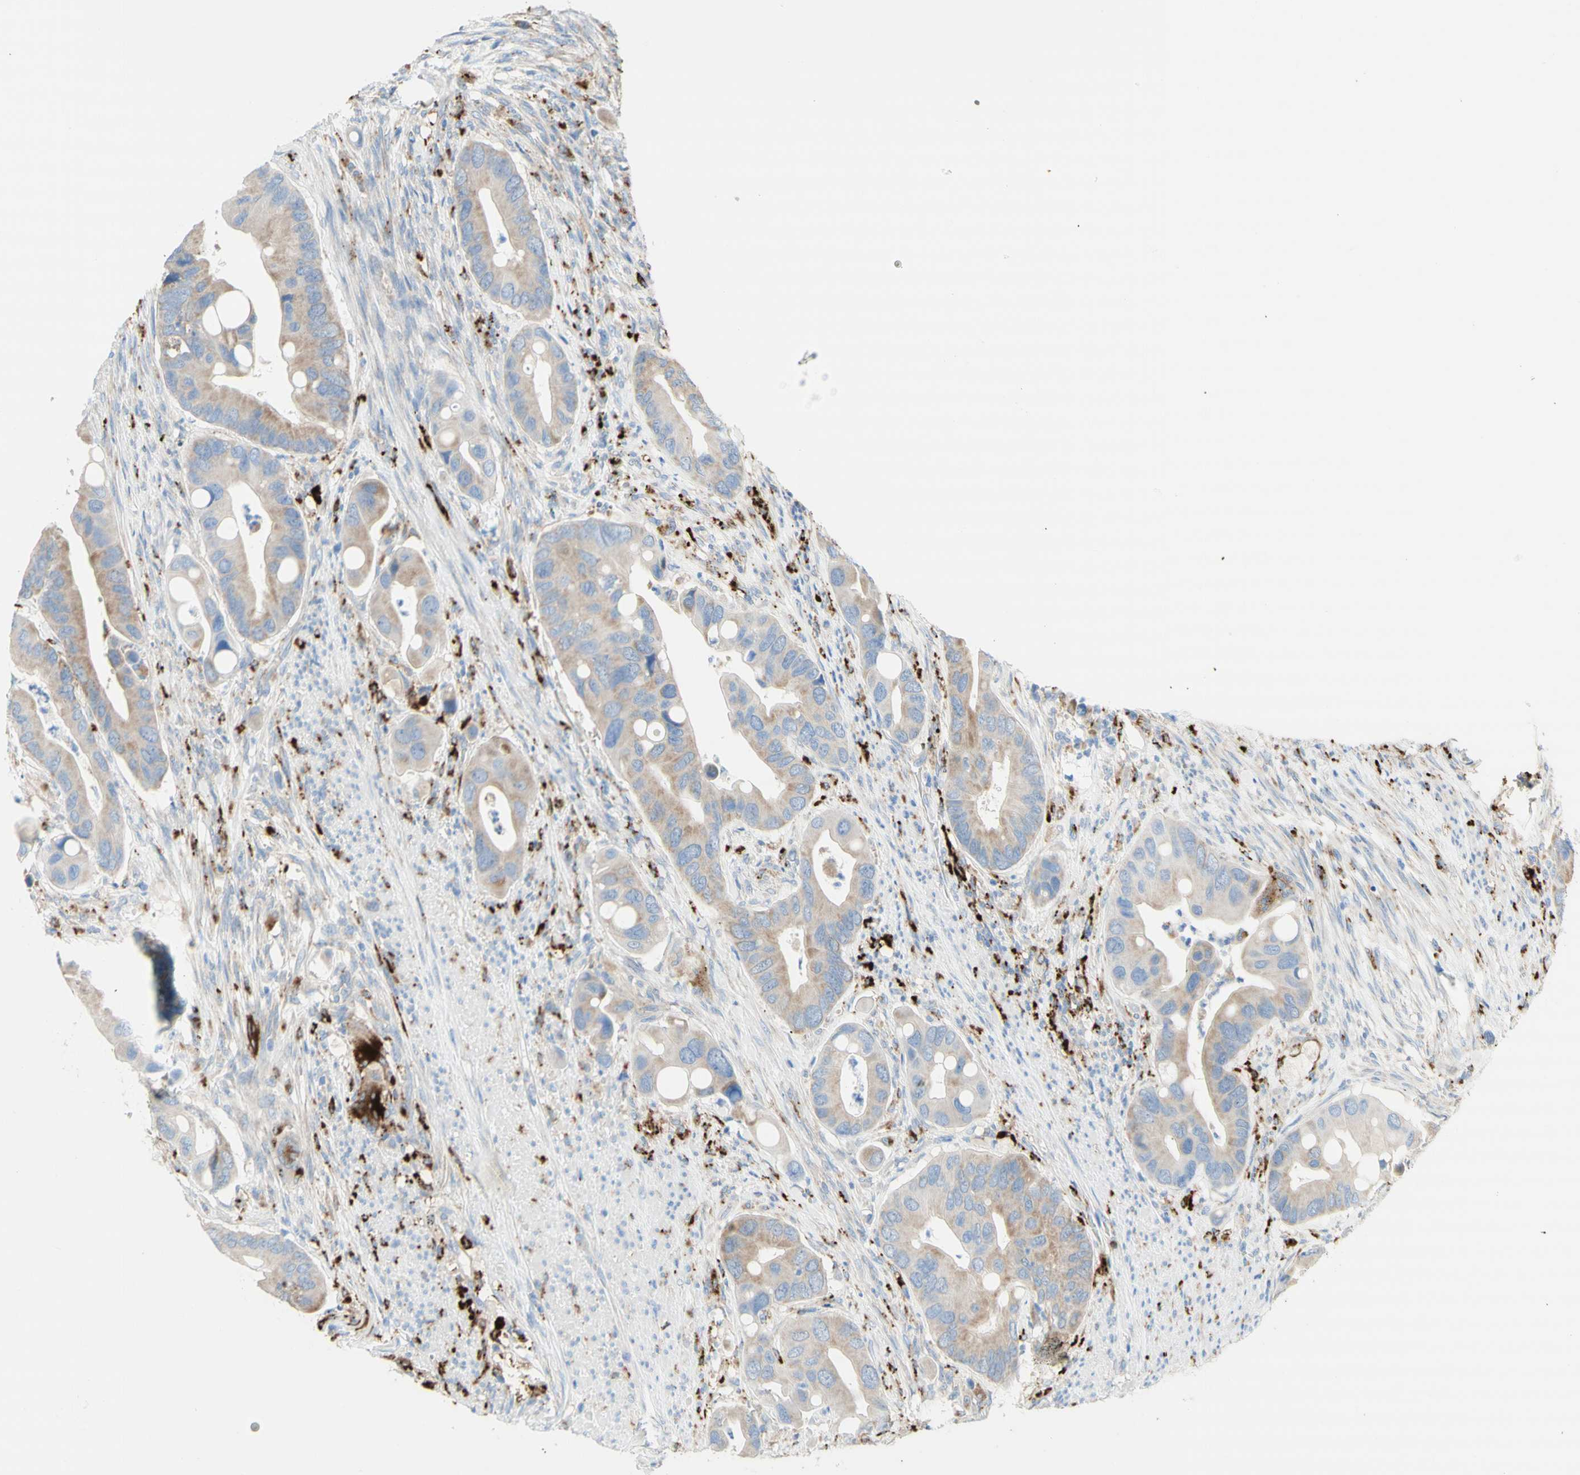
{"staining": {"intensity": "weak", "quantity": ">75%", "location": "cytoplasmic/membranous"}, "tissue": "colorectal cancer", "cell_type": "Tumor cells", "image_type": "cancer", "snomed": [{"axis": "morphology", "description": "Adenocarcinoma, NOS"}, {"axis": "topography", "description": "Rectum"}], "caption": "Colorectal cancer tissue shows weak cytoplasmic/membranous expression in about >75% of tumor cells", "gene": "URB2", "patient": {"sex": "female", "age": 57}}